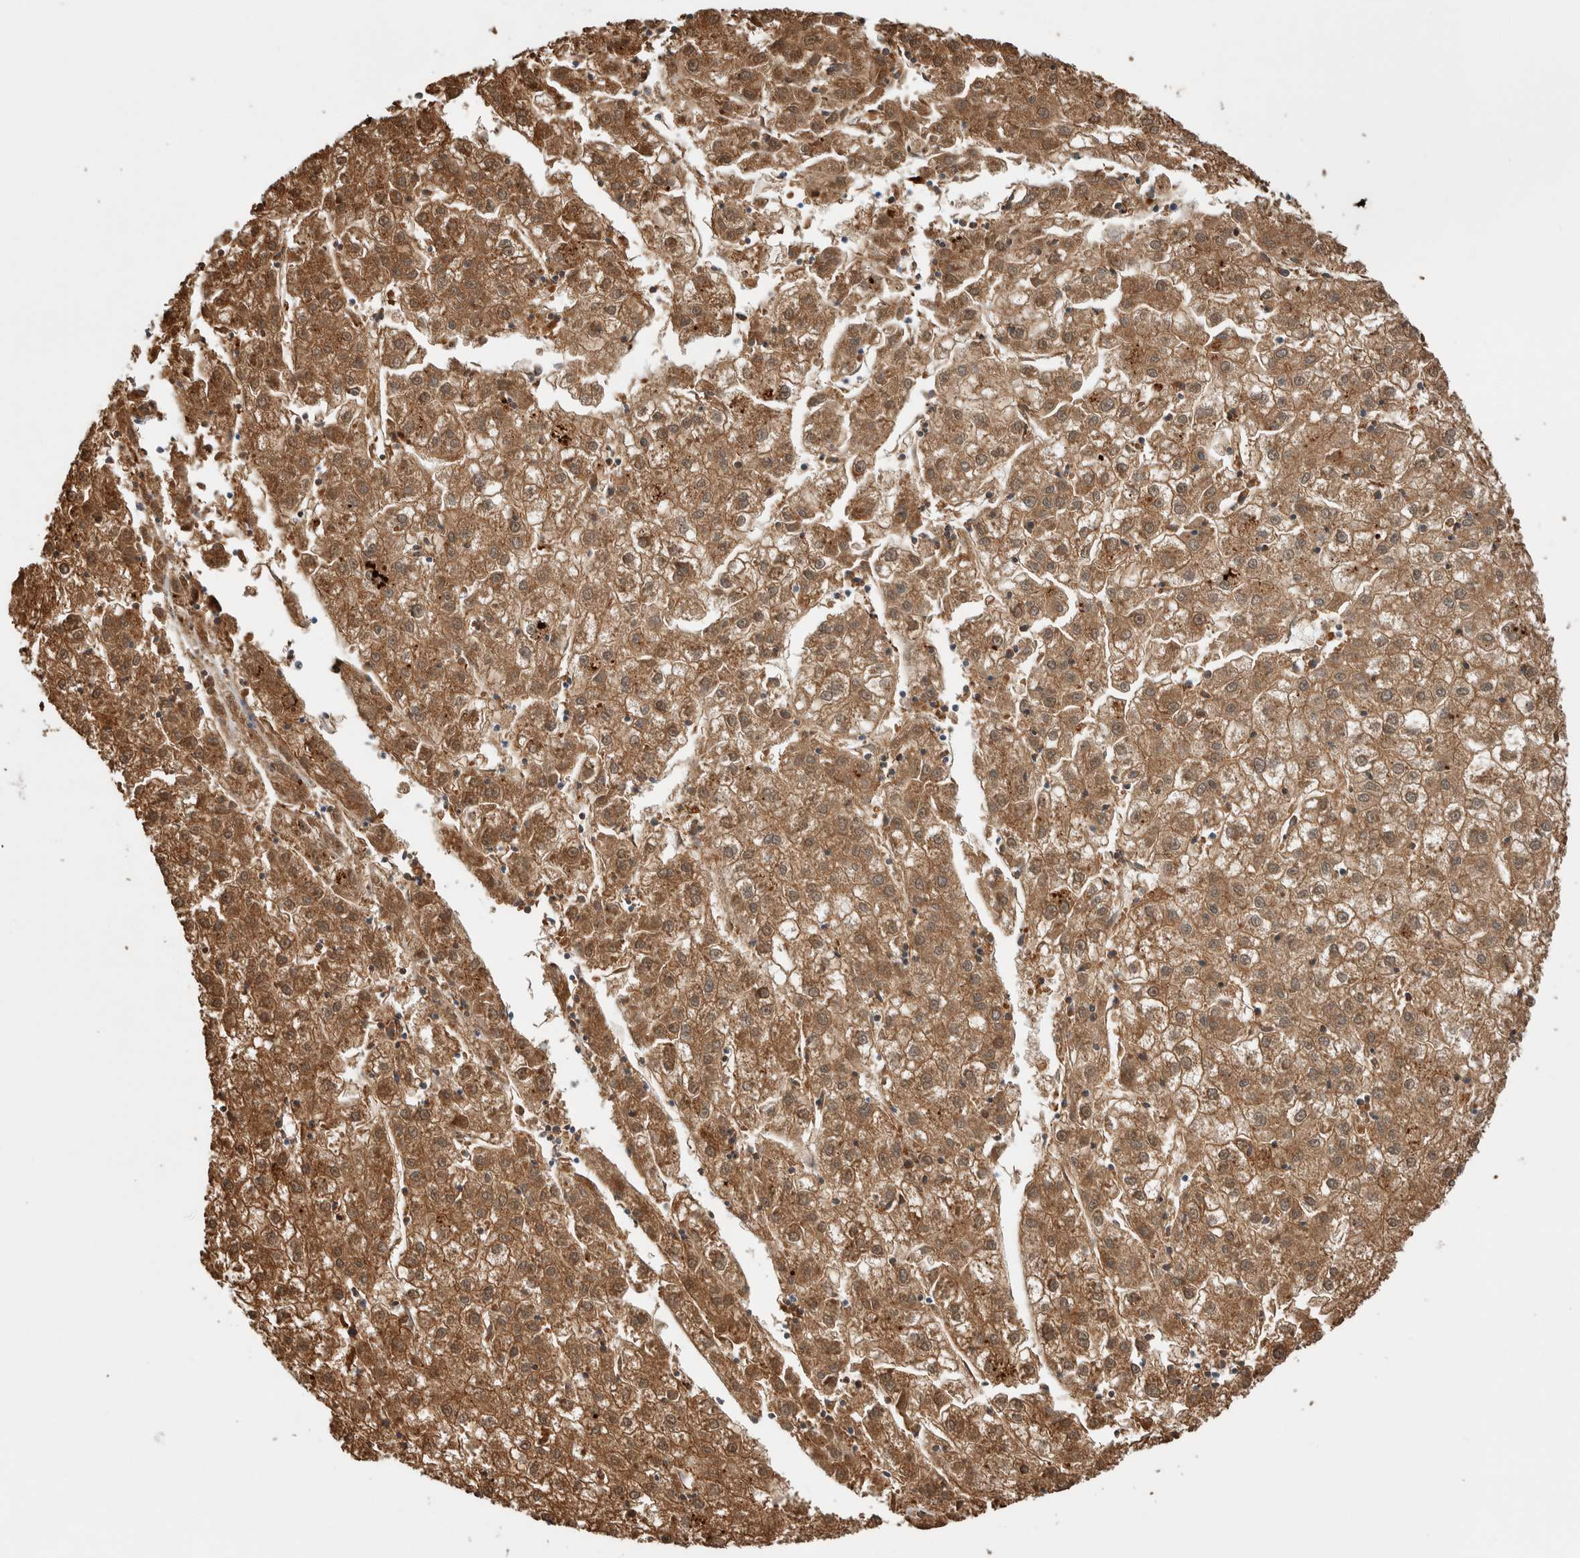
{"staining": {"intensity": "strong", "quantity": ">75%", "location": "cytoplasmic/membranous,nuclear"}, "tissue": "liver cancer", "cell_type": "Tumor cells", "image_type": "cancer", "snomed": [{"axis": "morphology", "description": "Carcinoma, Hepatocellular, NOS"}, {"axis": "topography", "description": "Liver"}], "caption": "The micrograph shows immunohistochemical staining of hepatocellular carcinoma (liver). There is strong cytoplasmic/membranous and nuclear staining is seen in about >75% of tumor cells. The protein is stained brown, and the nuclei are stained in blue (DAB (3,3'-diaminobenzidine) IHC with brightfield microscopy, high magnification).", "gene": "SHPK", "patient": {"sex": "male", "age": 72}}